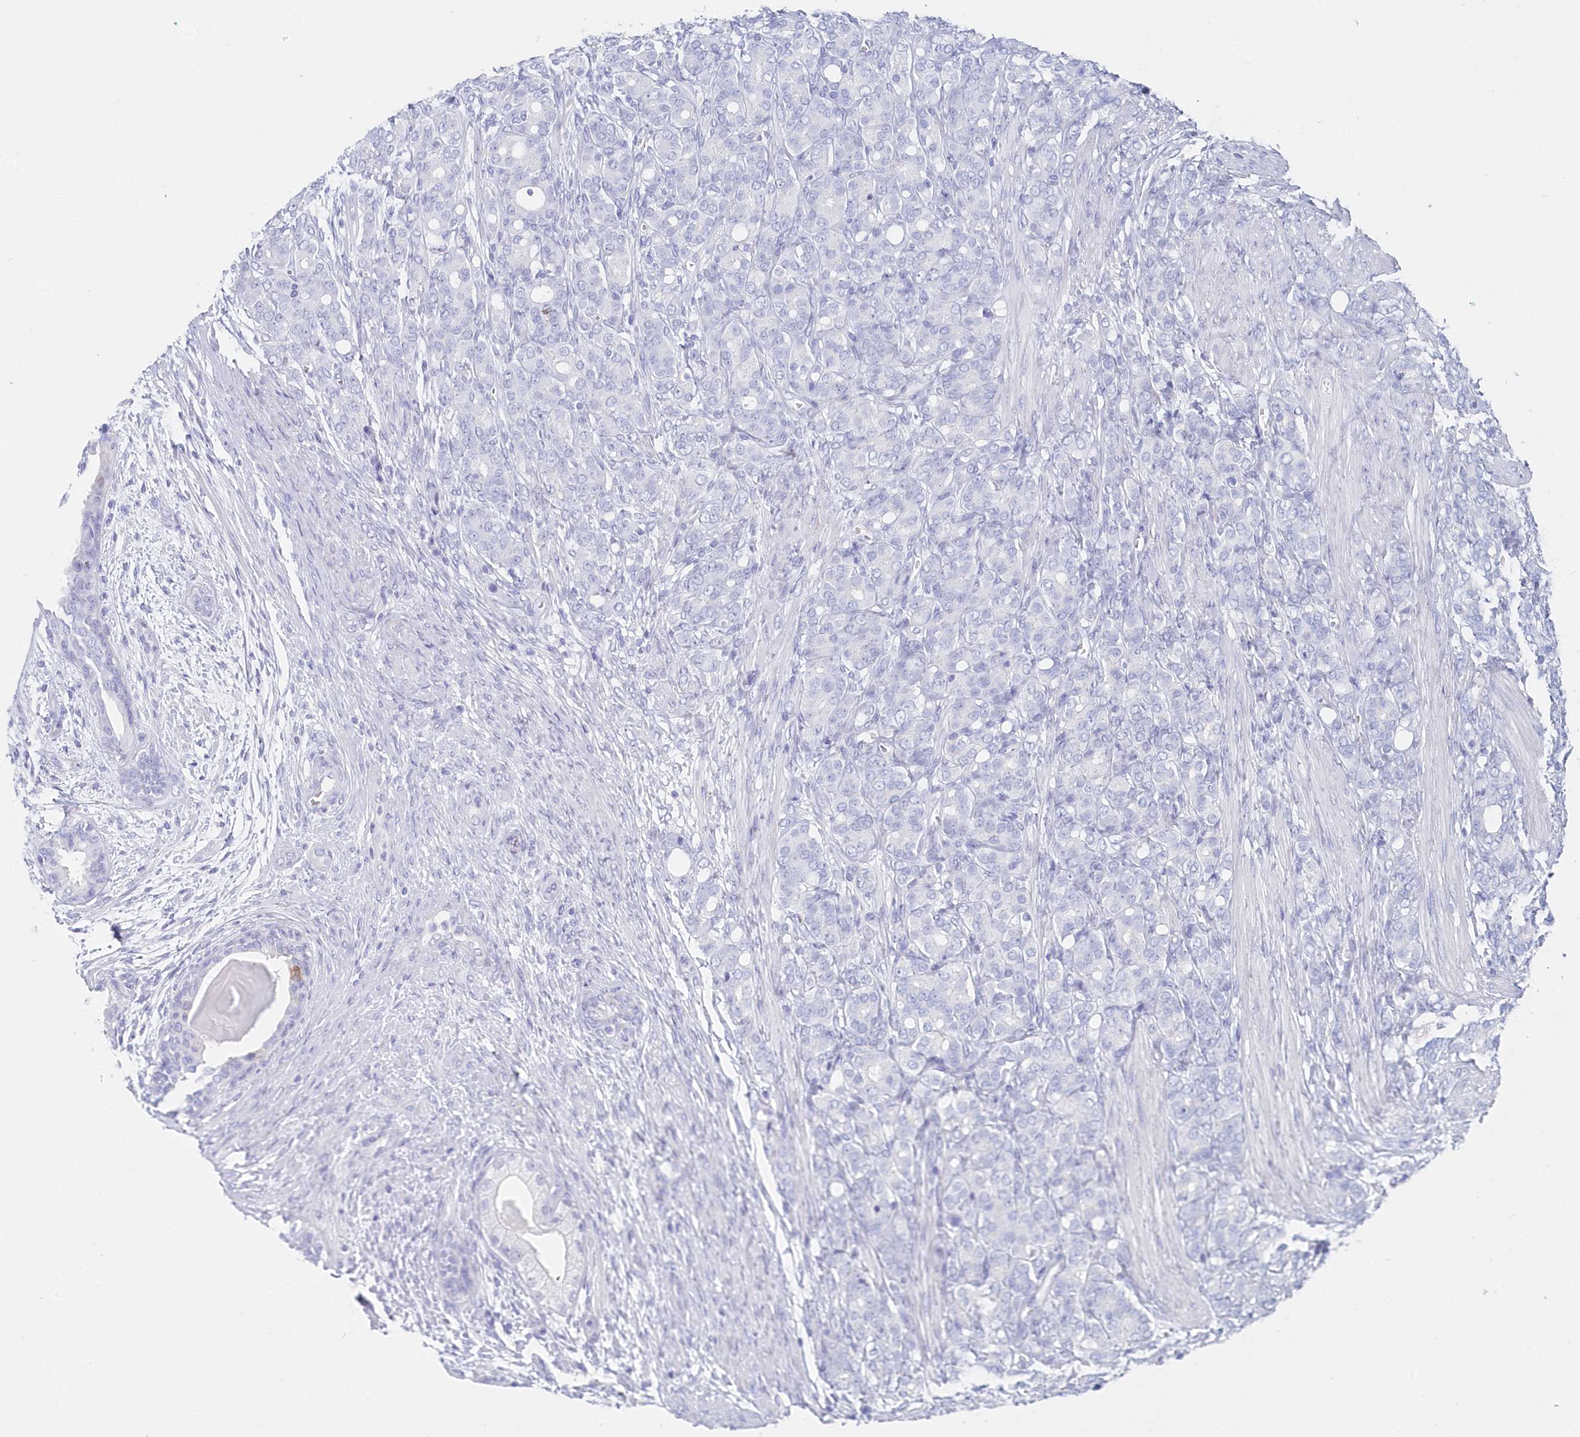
{"staining": {"intensity": "negative", "quantity": "none", "location": "none"}, "tissue": "prostate cancer", "cell_type": "Tumor cells", "image_type": "cancer", "snomed": [{"axis": "morphology", "description": "Adenocarcinoma, High grade"}, {"axis": "topography", "description": "Prostate"}], "caption": "This is an immunohistochemistry micrograph of human prostate cancer (adenocarcinoma (high-grade)). There is no expression in tumor cells.", "gene": "CSNK1G2", "patient": {"sex": "male", "age": 62}}